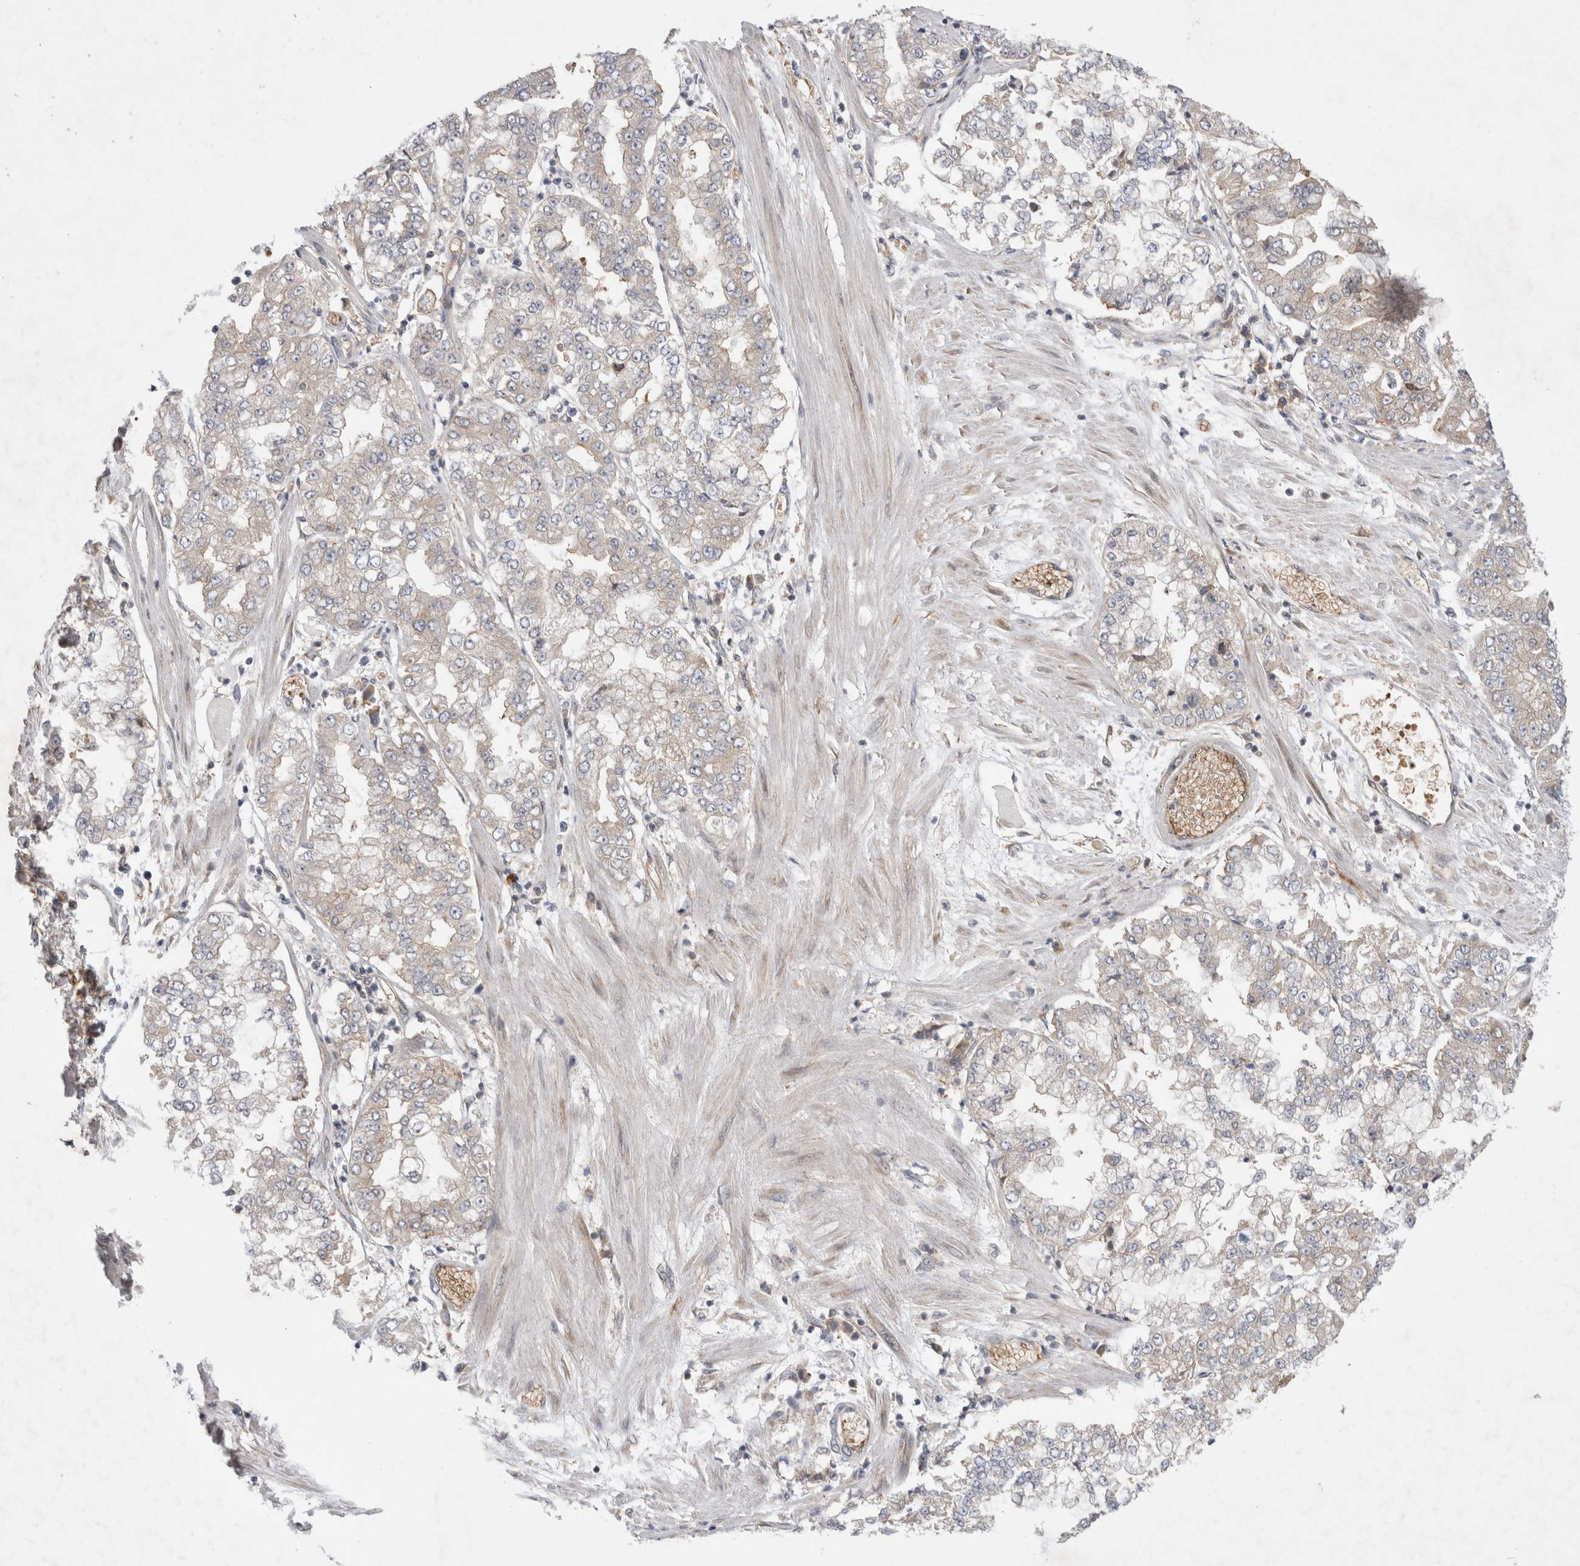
{"staining": {"intensity": "negative", "quantity": "none", "location": "none"}, "tissue": "stomach cancer", "cell_type": "Tumor cells", "image_type": "cancer", "snomed": [{"axis": "morphology", "description": "Adenocarcinoma, NOS"}, {"axis": "topography", "description": "Stomach"}], "caption": "The image displays no staining of tumor cells in stomach cancer.", "gene": "EIF3E", "patient": {"sex": "male", "age": 76}}